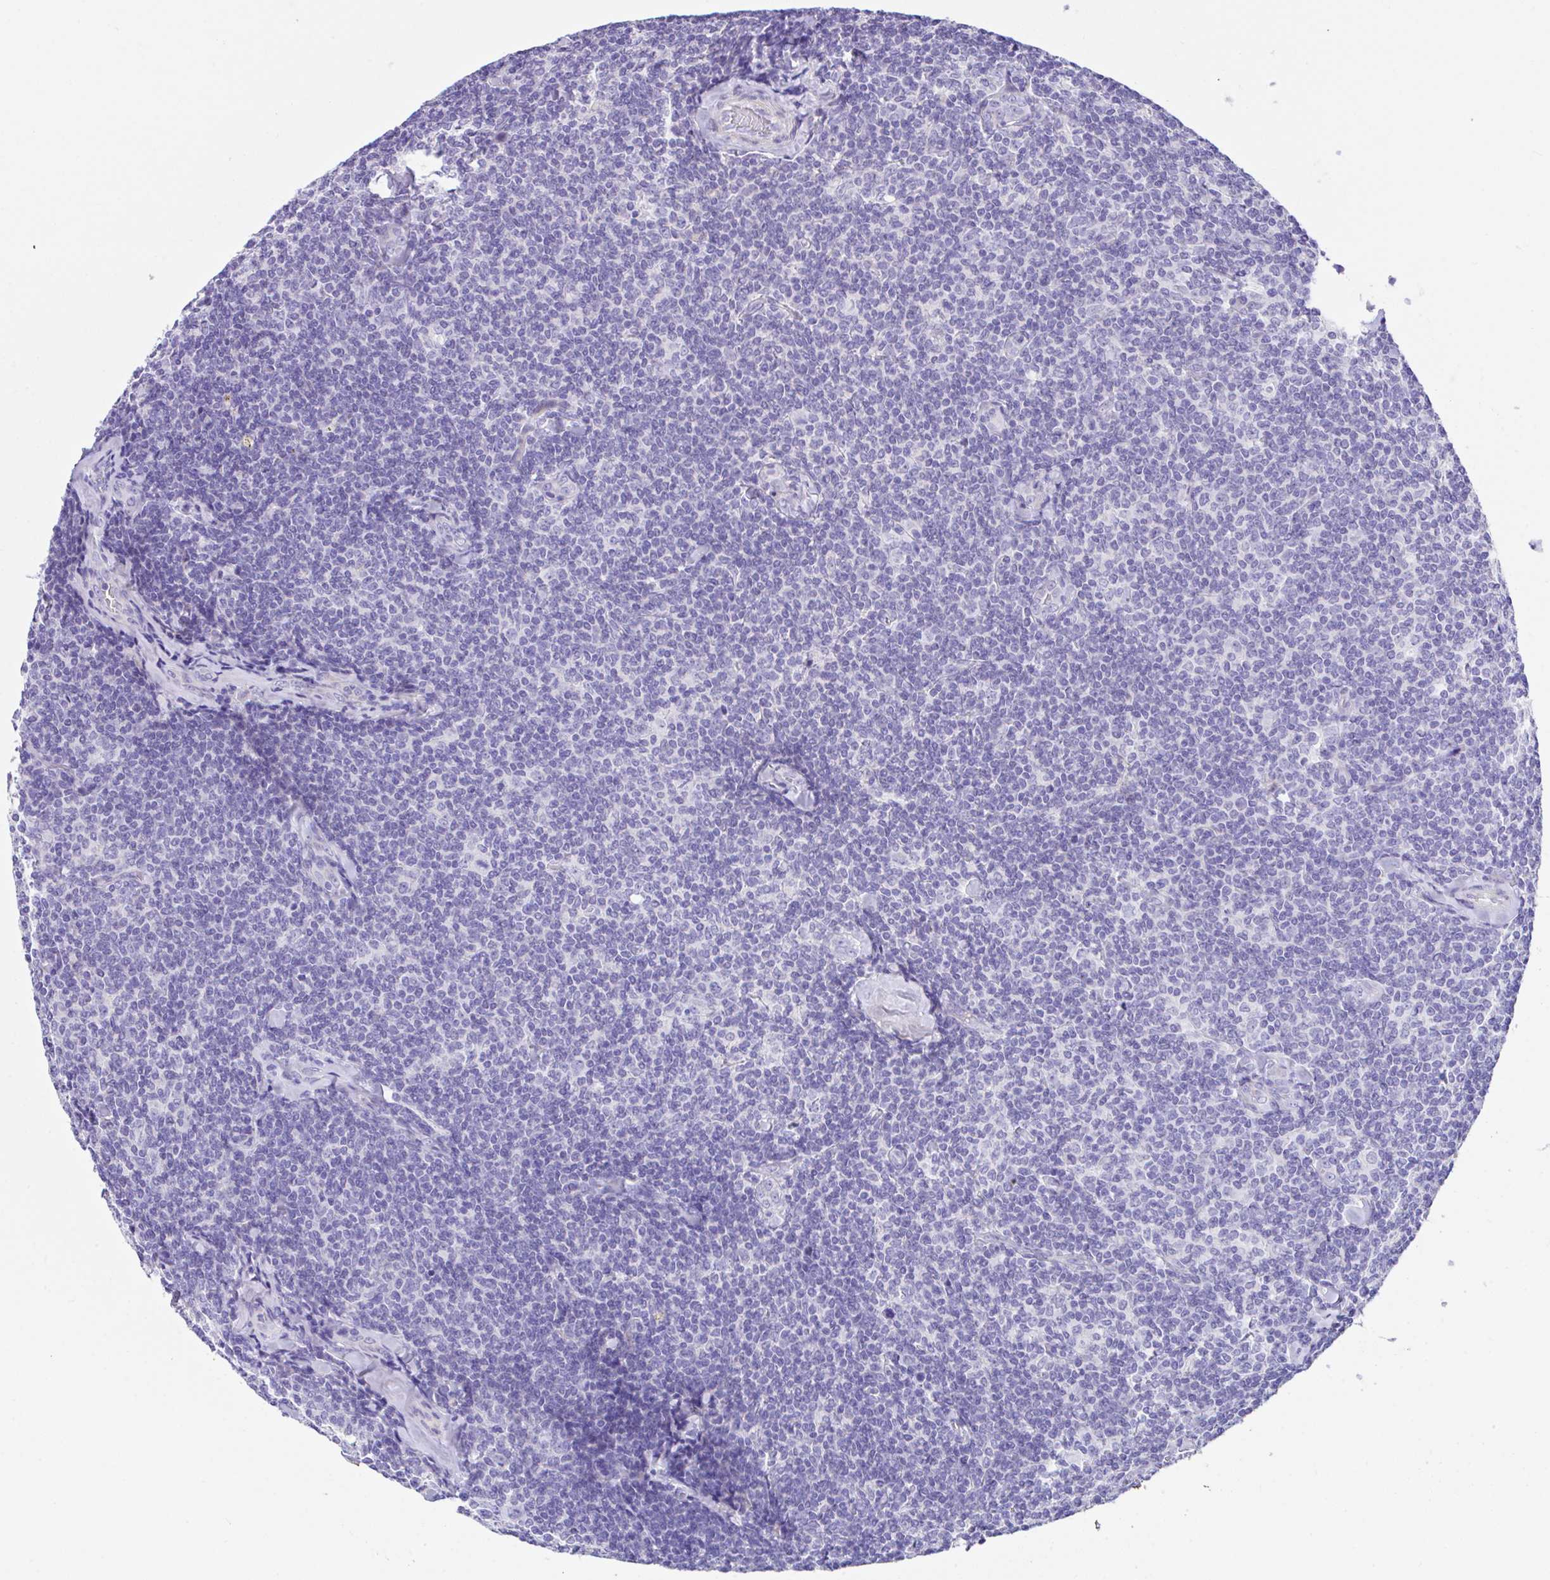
{"staining": {"intensity": "negative", "quantity": "none", "location": "none"}, "tissue": "lymphoma", "cell_type": "Tumor cells", "image_type": "cancer", "snomed": [{"axis": "morphology", "description": "Malignant lymphoma, non-Hodgkin's type, Low grade"}, {"axis": "topography", "description": "Lymph node"}], "caption": "Protein analysis of malignant lymphoma, non-Hodgkin's type (low-grade) shows no significant expression in tumor cells.", "gene": "SLC16A6", "patient": {"sex": "female", "age": 56}}